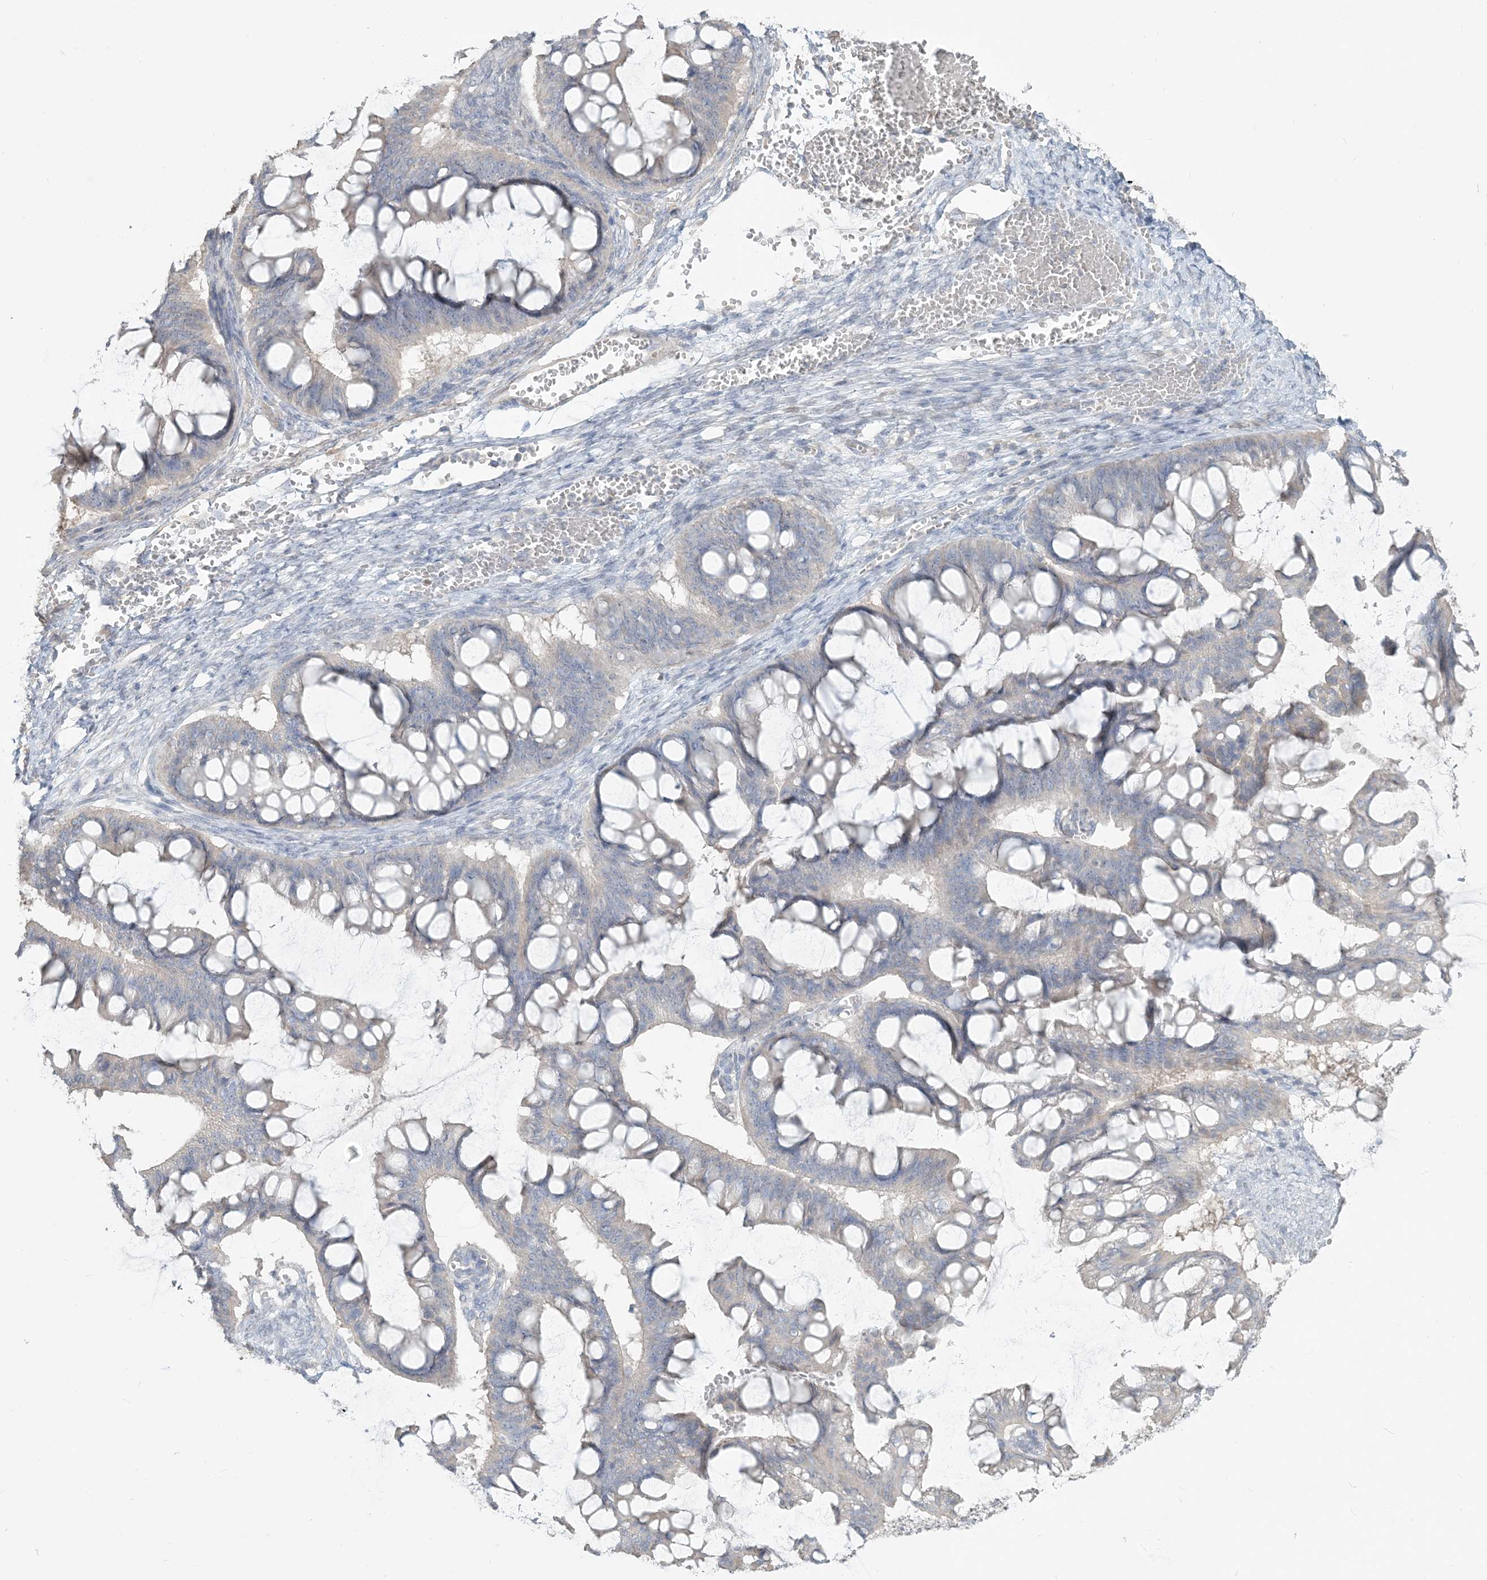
{"staining": {"intensity": "negative", "quantity": "none", "location": "none"}, "tissue": "ovarian cancer", "cell_type": "Tumor cells", "image_type": "cancer", "snomed": [{"axis": "morphology", "description": "Cystadenocarcinoma, mucinous, NOS"}, {"axis": "topography", "description": "Ovary"}], "caption": "A high-resolution micrograph shows immunohistochemistry (IHC) staining of ovarian mucinous cystadenocarcinoma, which exhibits no significant positivity in tumor cells.", "gene": "NPHS2", "patient": {"sex": "female", "age": 73}}